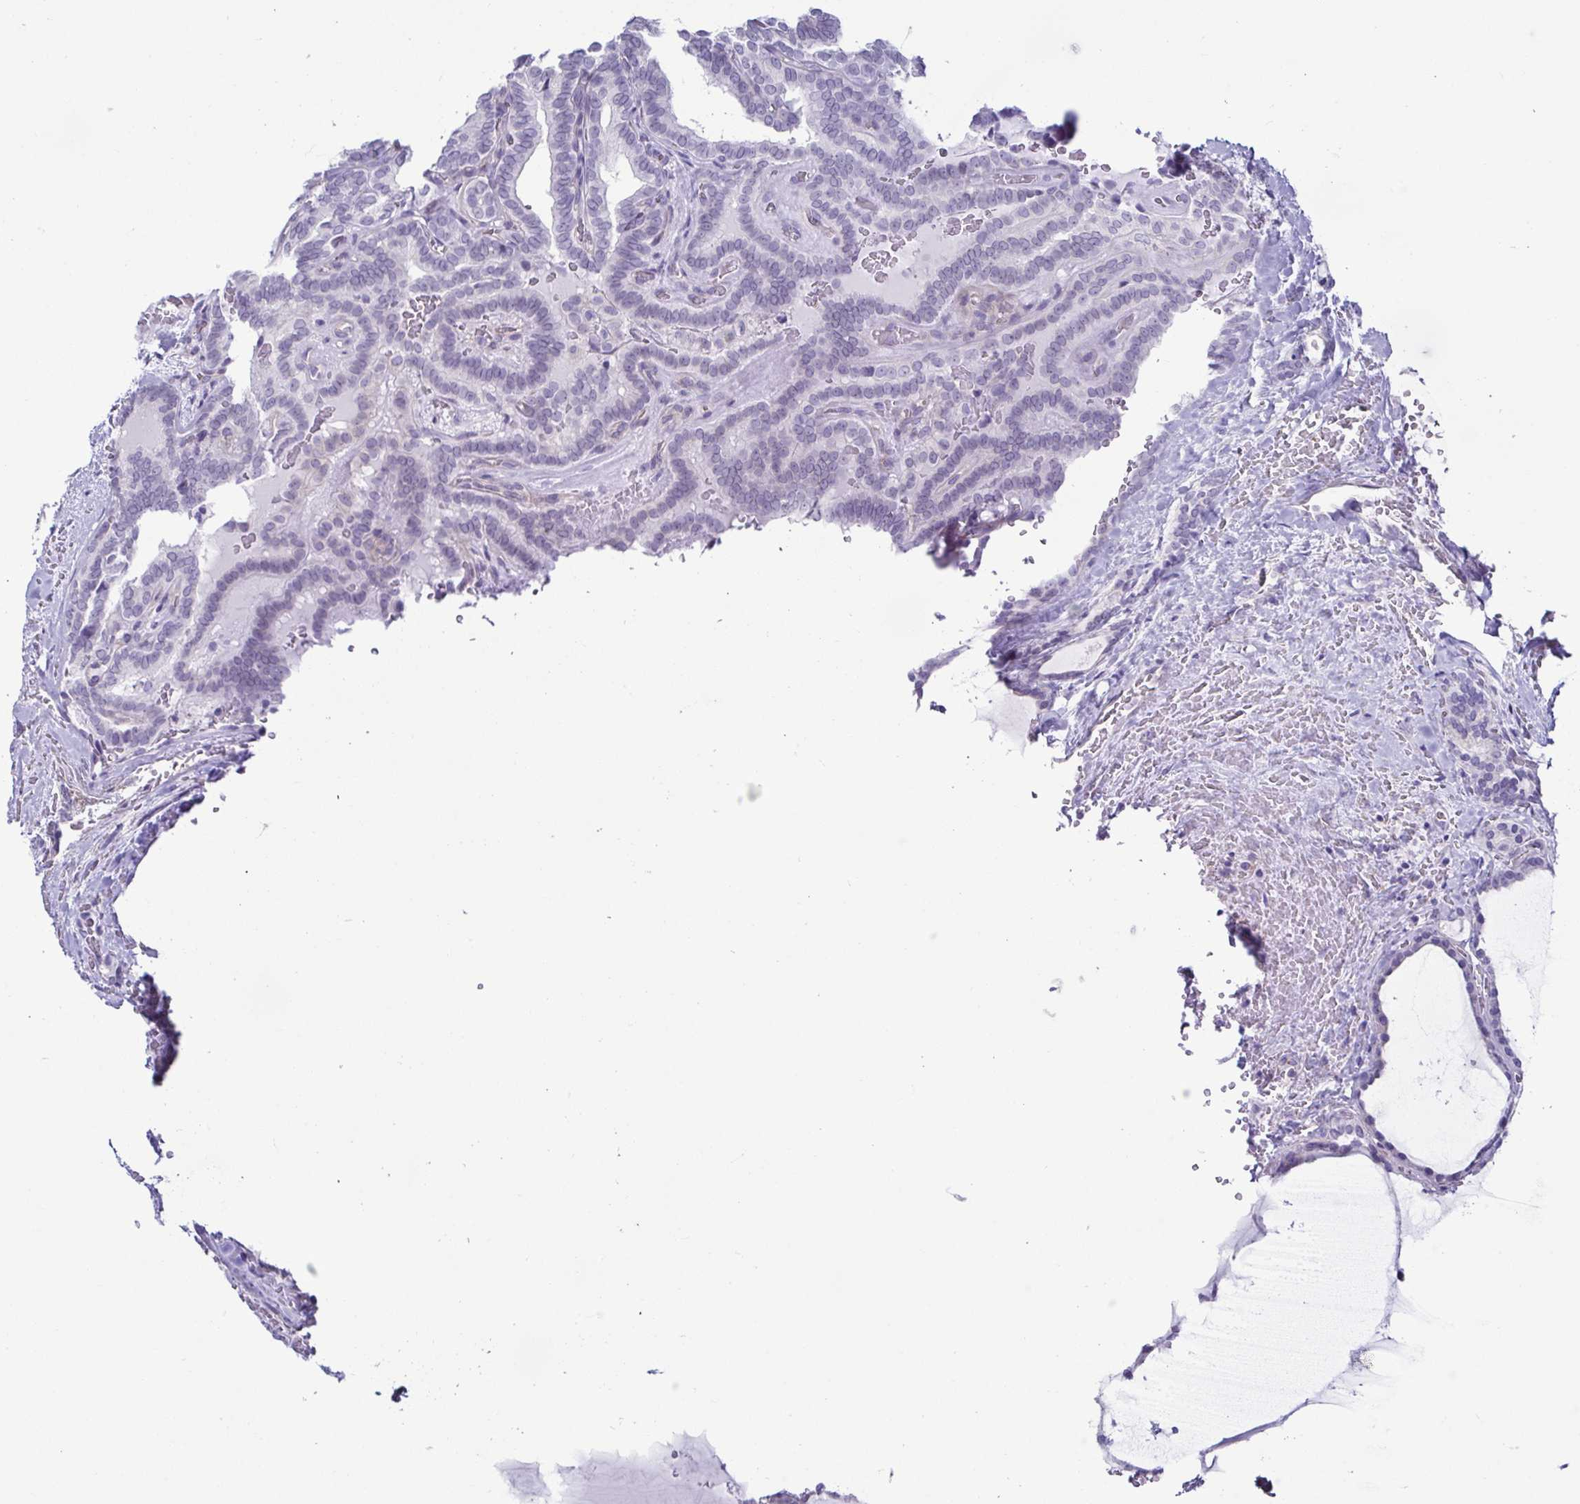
{"staining": {"intensity": "negative", "quantity": "none", "location": "none"}, "tissue": "thyroid cancer", "cell_type": "Tumor cells", "image_type": "cancer", "snomed": [{"axis": "morphology", "description": "Papillary adenocarcinoma, NOS"}, {"axis": "topography", "description": "Thyroid gland"}], "caption": "DAB (3,3'-diaminobenzidine) immunohistochemical staining of papillary adenocarcinoma (thyroid) demonstrates no significant expression in tumor cells.", "gene": "CASP14", "patient": {"sex": "female", "age": 21}}